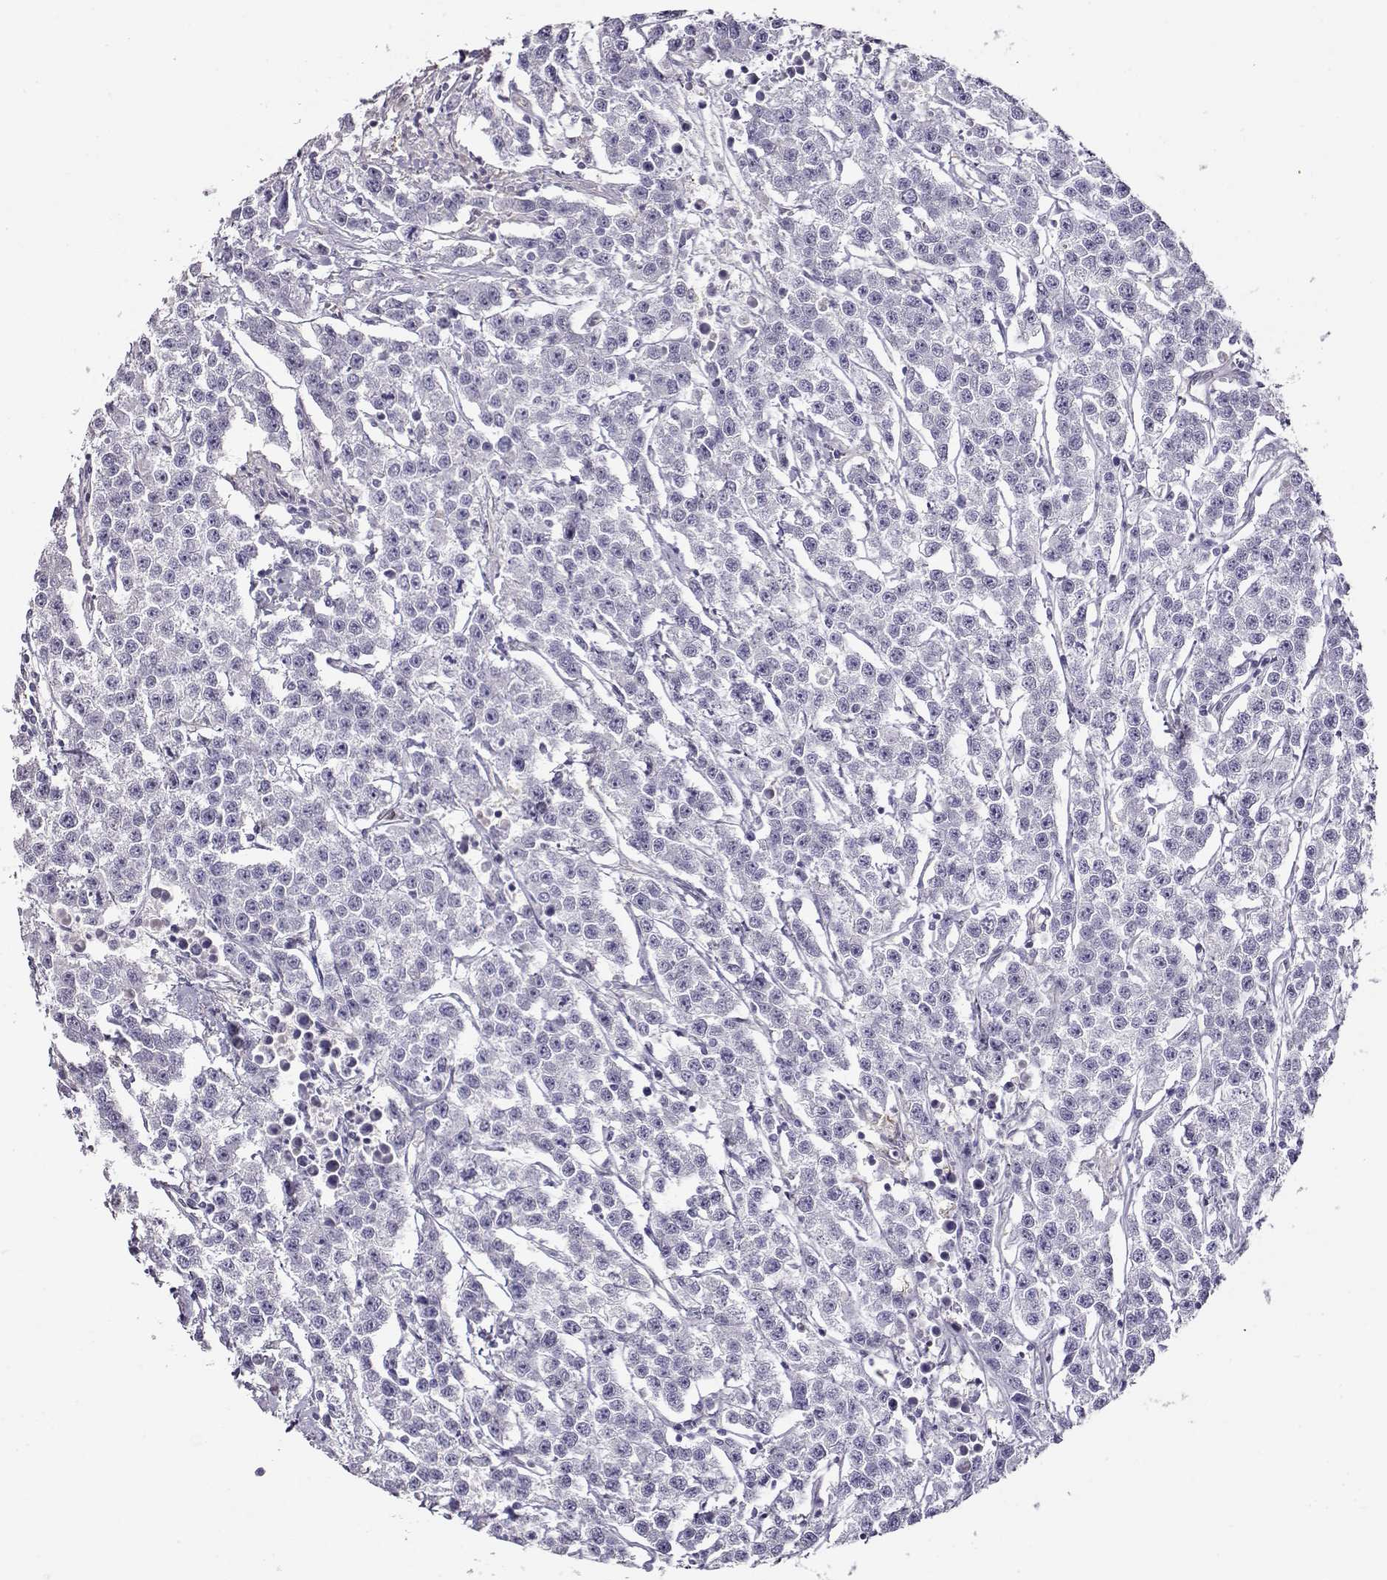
{"staining": {"intensity": "negative", "quantity": "none", "location": "none"}, "tissue": "testis cancer", "cell_type": "Tumor cells", "image_type": "cancer", "snomed": [{"axis": "morphology", "description": "Seminoma, NOS"}, {"axis": "topography", "description": "Testis"}], "caption": "IHC of human seminoma (testis) reveals no staining in tumor cells.", "gene": "CCR8", "patient": {"sex": "male", "age": 59}}